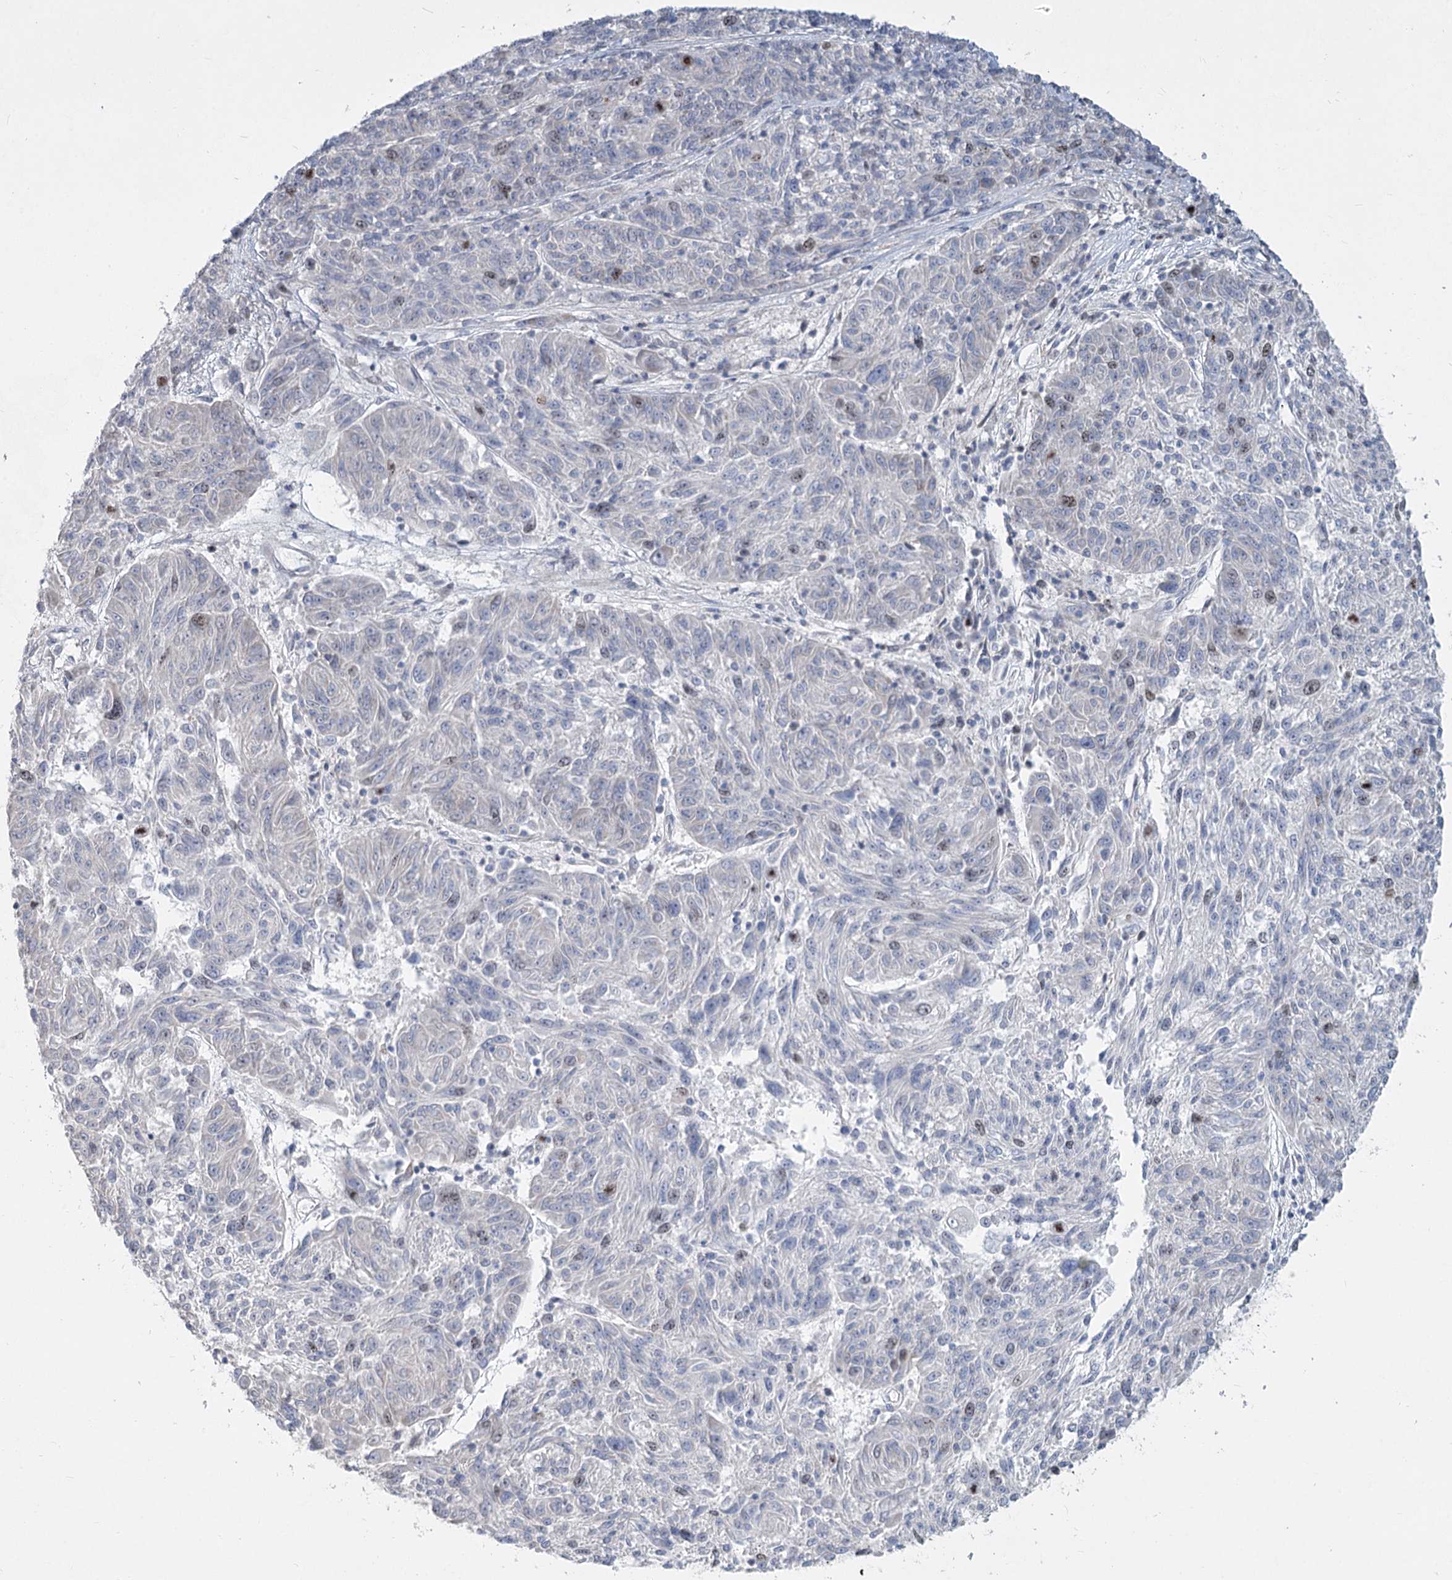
{"staining": {"intensity": "weak", "quantity": "<25%", "location": "nuclear"}, "tissue": "melanoma", "cell_type": "Tumor cells", "image_type": "cancer", "snomed": [{"axis": "morphology", "description": "Malignant melanoma, NOS"}, {"axis": "topography", "description": "Skin"}], "caption": "IHC of human melanoma exhibits no positivity in tumor cells.", "gene": "ABITRAM", "patient": {"sex": "male", "age": 53}}